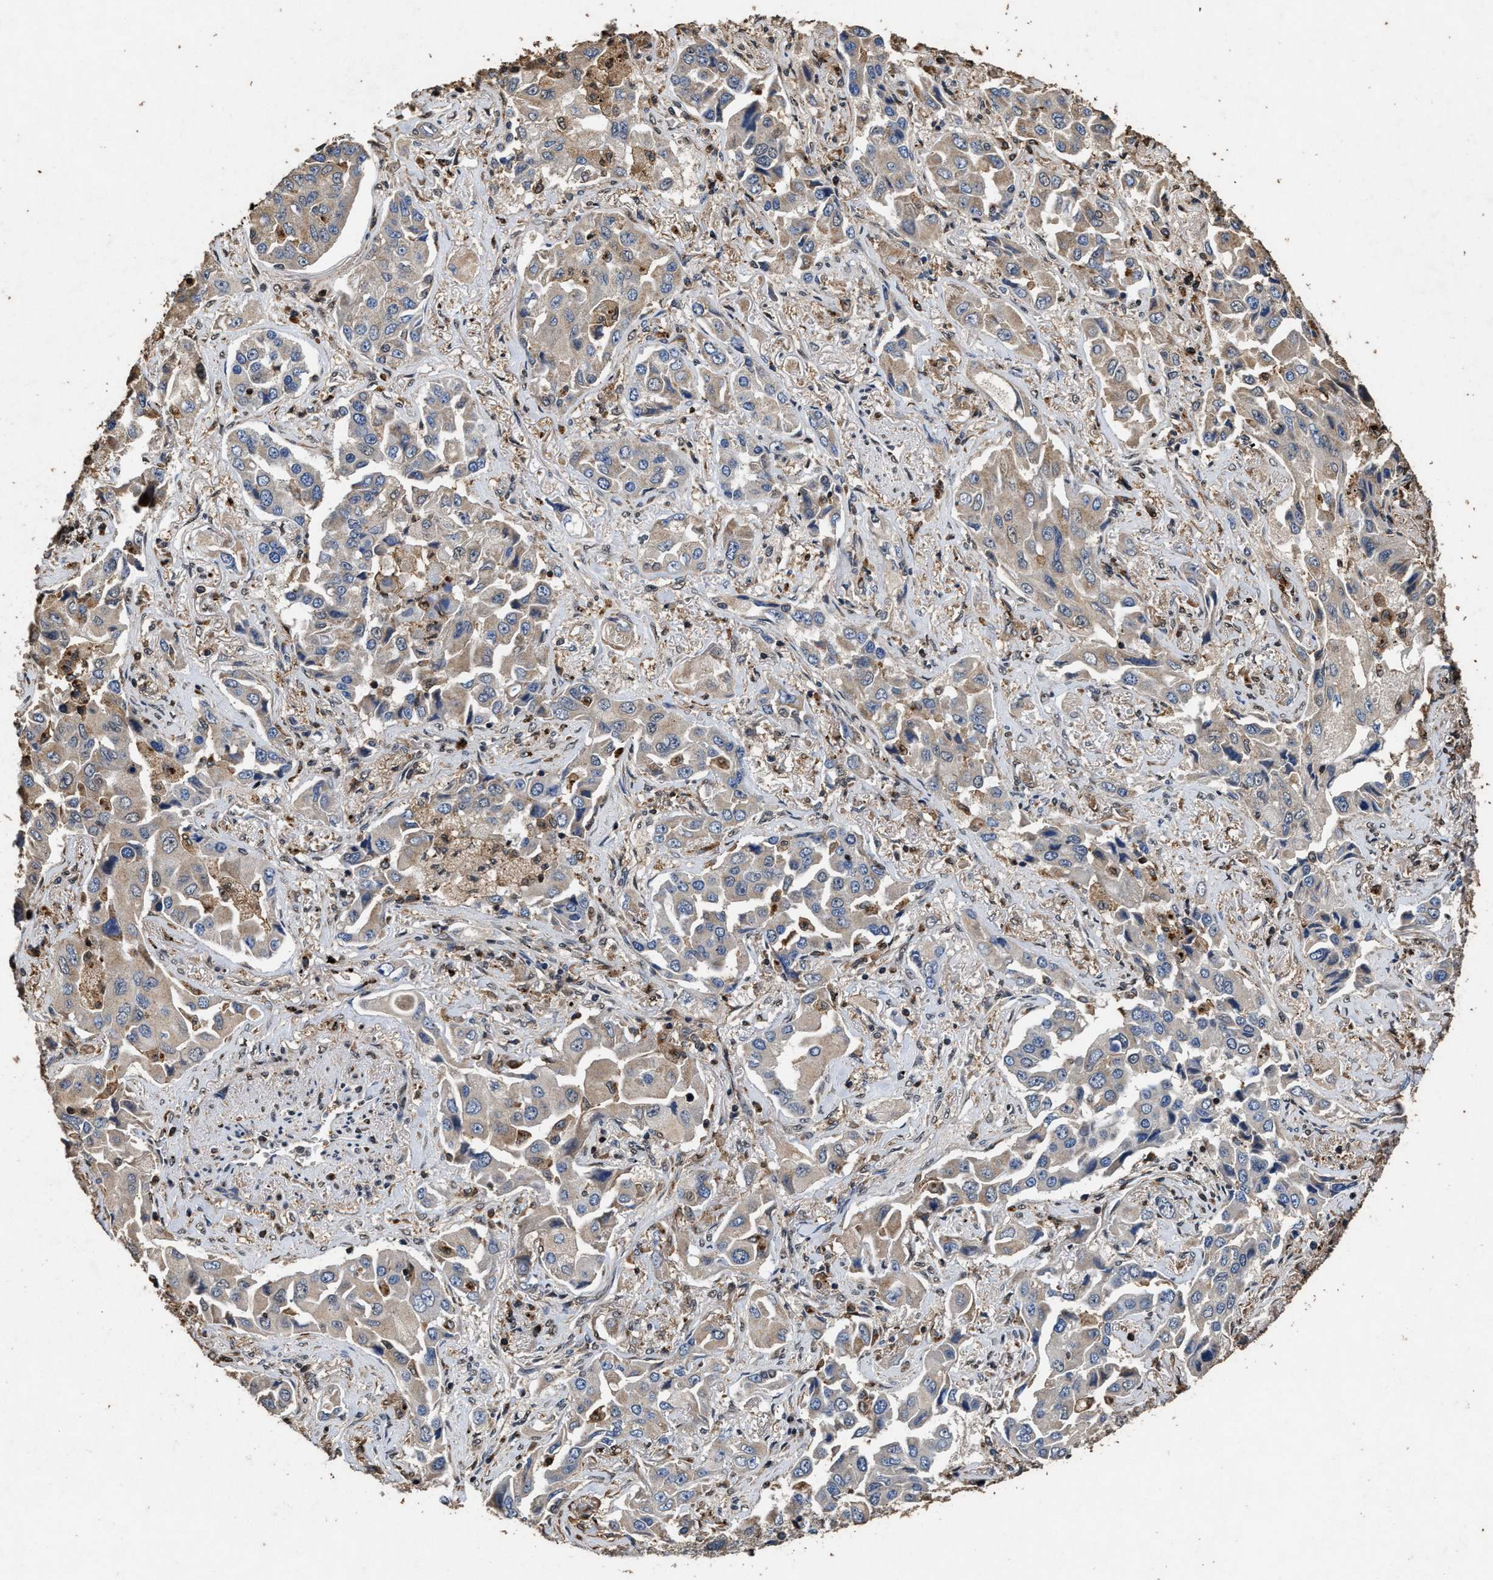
{"staining": {"intensity": "weak", "quantity": "25%-75%", "location": "cytoplasmic/membranous"}, "tissue": "lung cancer", "cell_type": "Tumor cells", "image_type": "cancer", "snomed": [{"axis": "morphology", "description": "Adenocarcinoma, NOS"}, {"axis": "topography", "description": "Lung"}], "caption": "Immunohistochemistry of human lung cancer shows low levels of weak cytoplasmic/membranous staining in about 25%-75% of tumor cells.", "gene": "TPST2", "patient": {"sex": "female", "age": 65}}